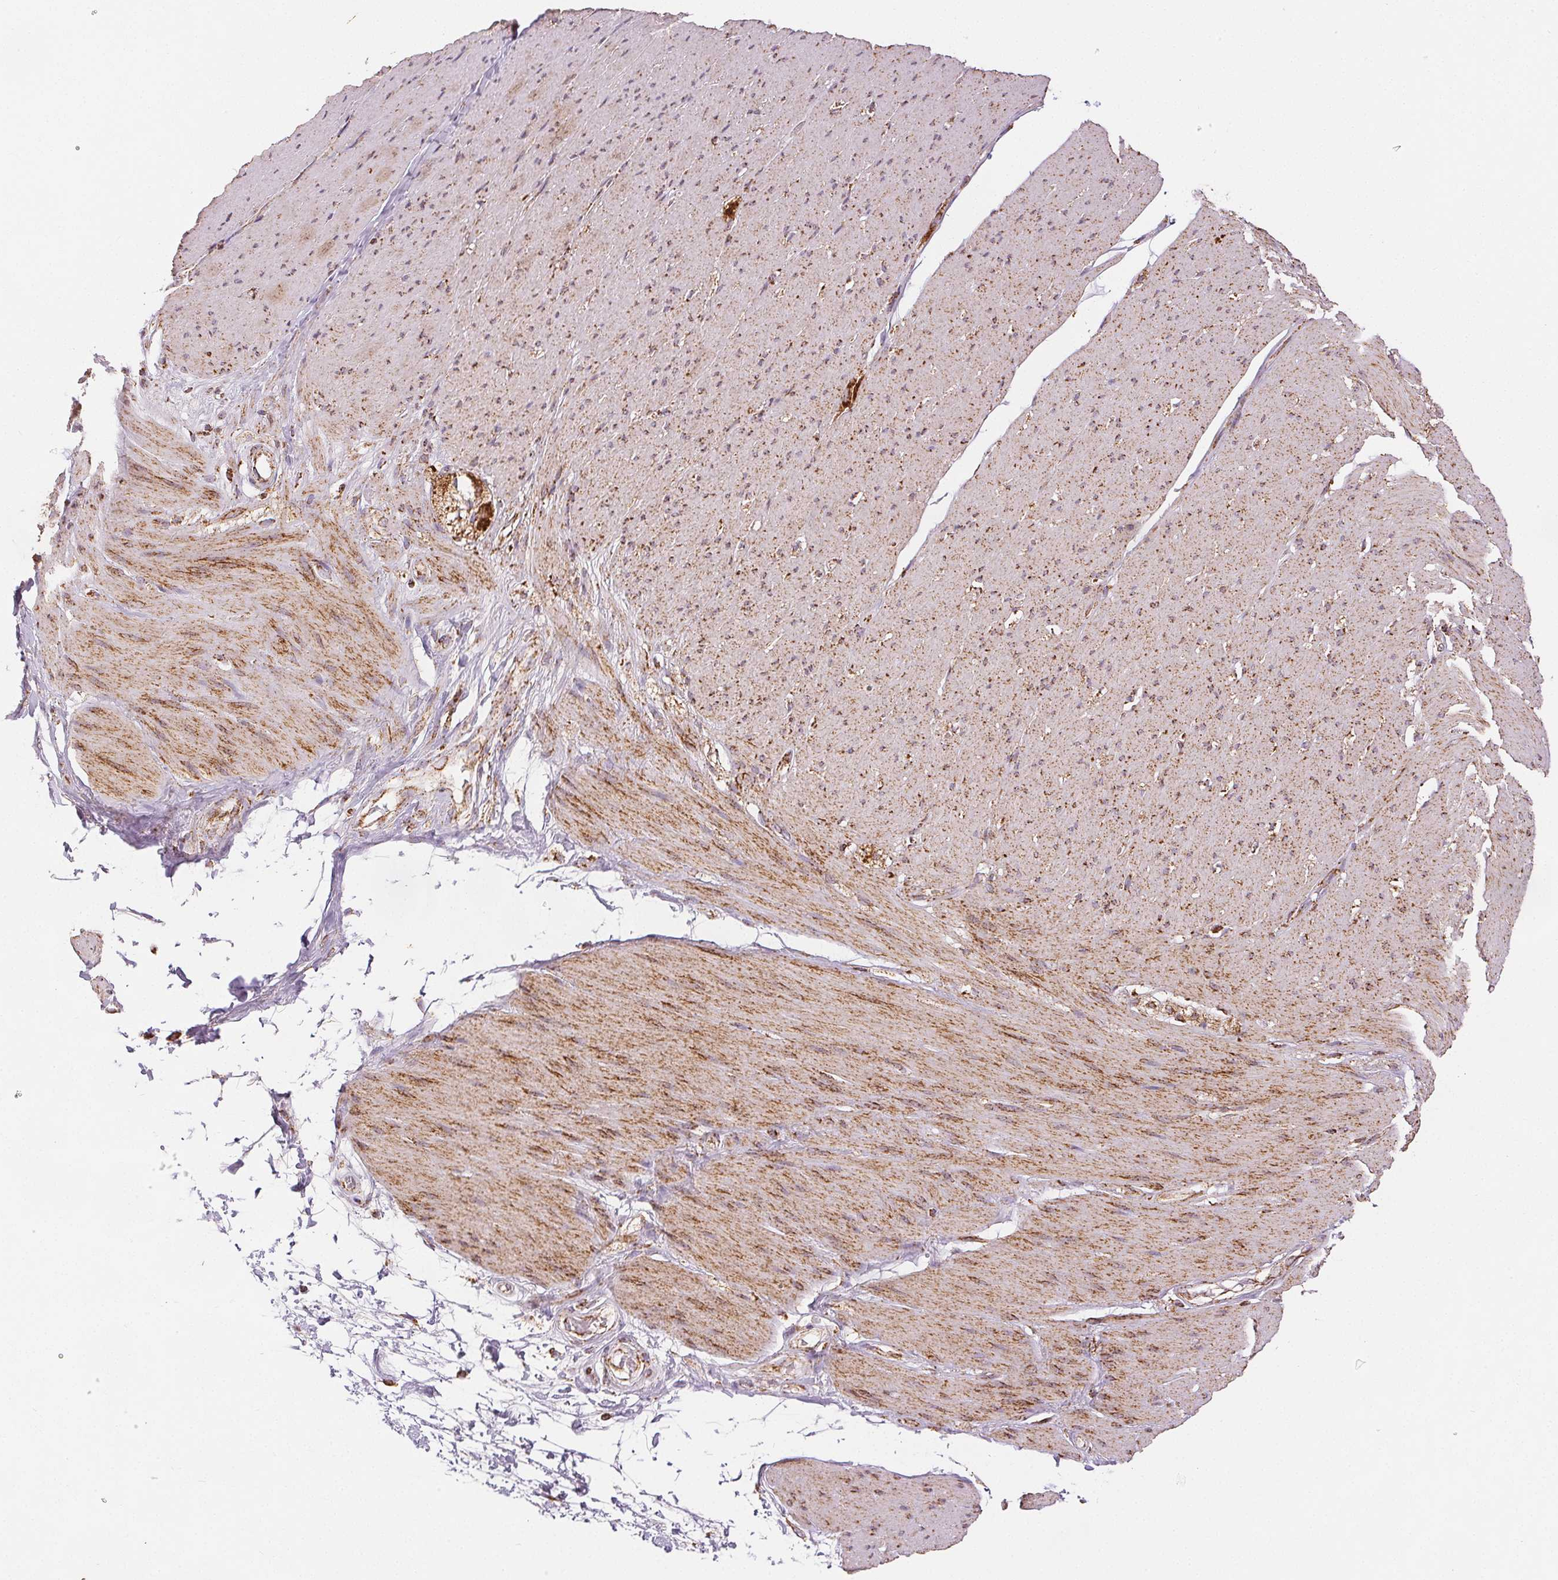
{"staining": {"intensity": "moderate", "quantity": ">75%", "location": "cytoplasmic/membranous"}, "tissue": "smooth muscle", "cell_type": "Smooth muscle cells", "image_type": "normal", "snomed": [{"axis": "morphology", "description": "Normal tissue, NOS"}, {"axis": "topography", "description": "Smooth muscle"}, {"axis": "topography", "description": "Rectum"}], "caption": "IHC of unremarkable smooth muscle exhibits medium levels of moderate cytoplasmic/membranous expression in approximately >75% of smooth muscle cells.", "gene": "SDHB", "patient": {"sex": "male", "age": 53}}